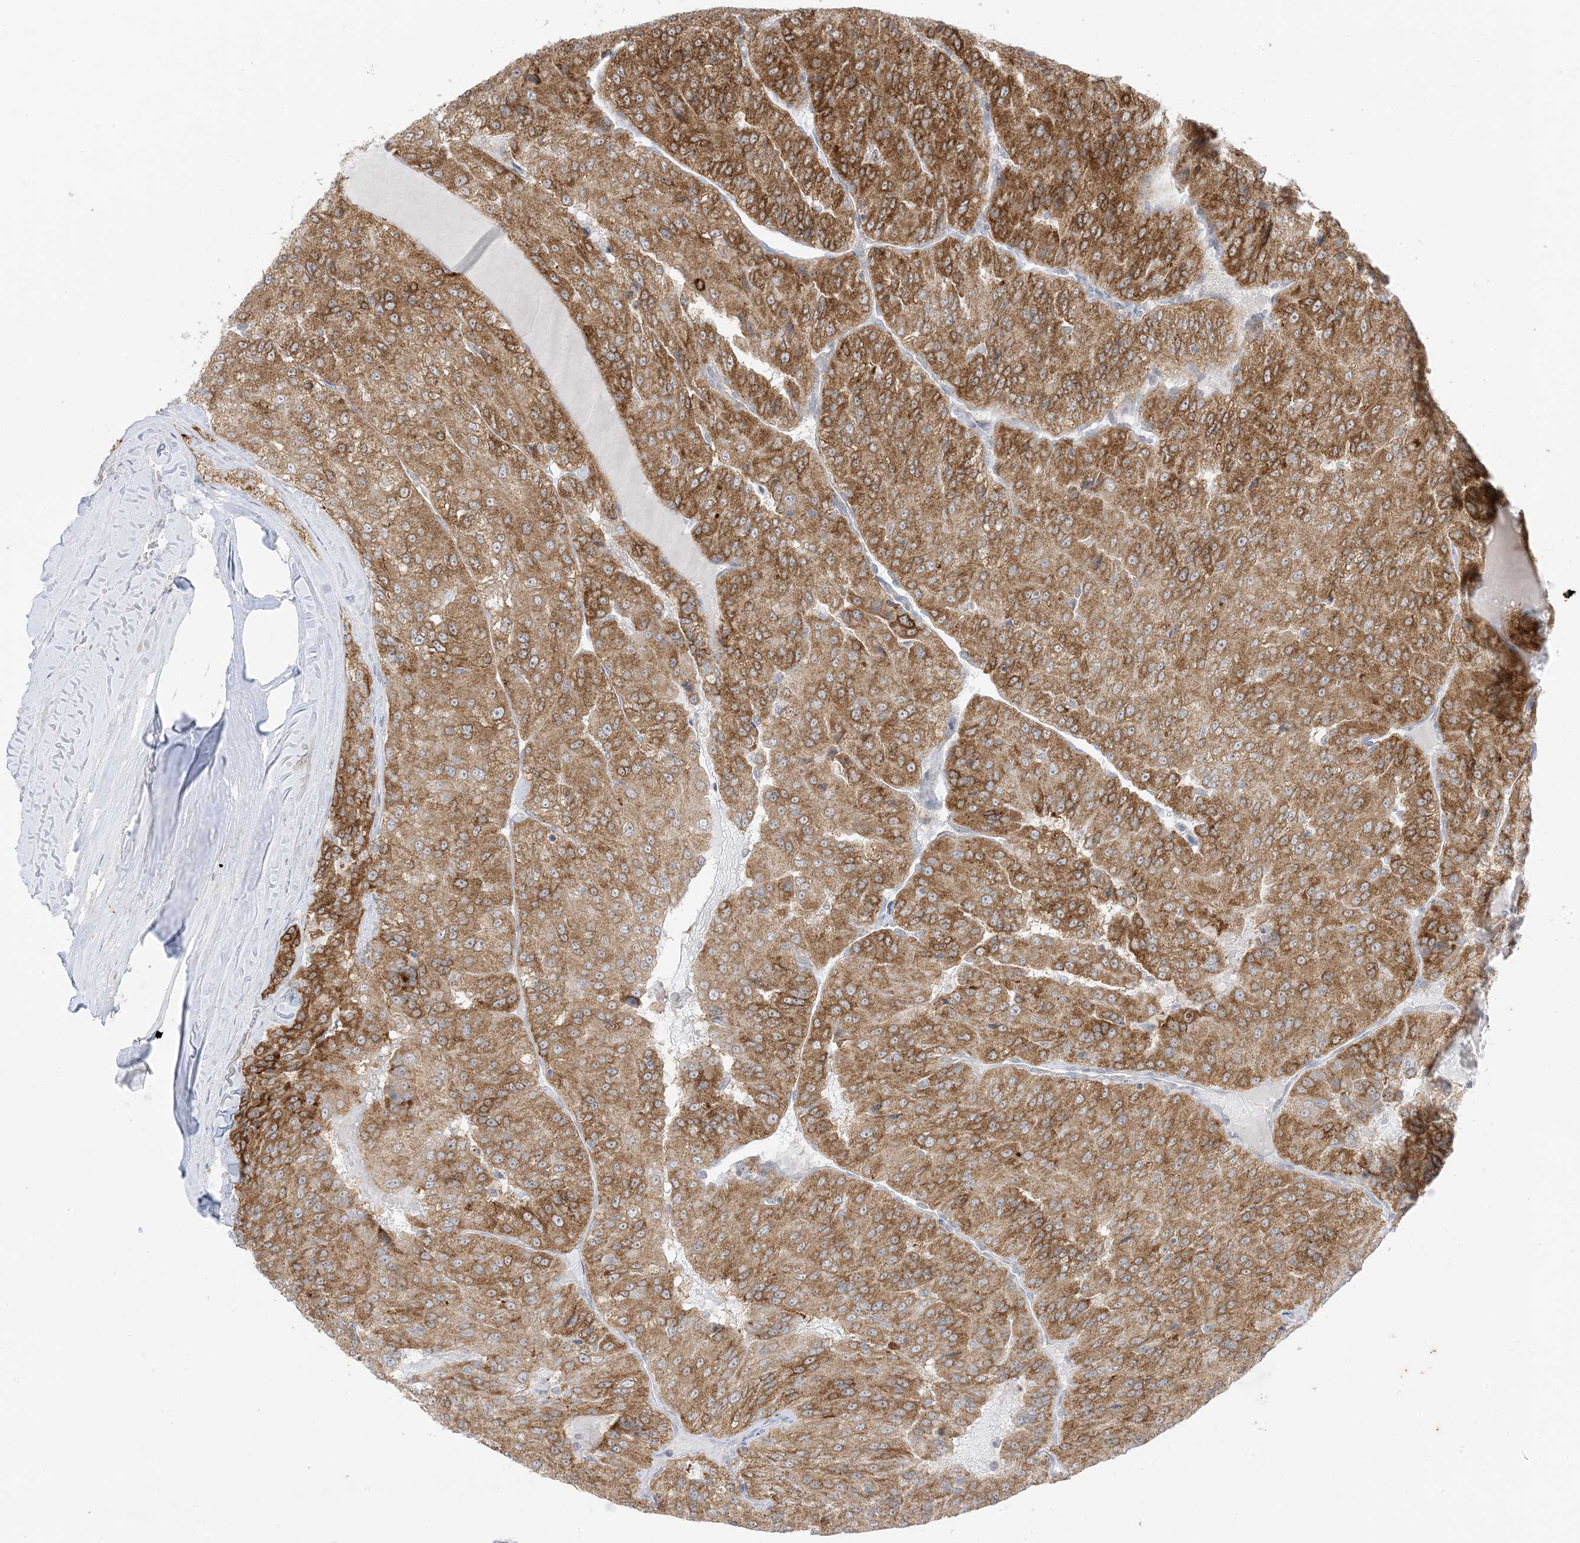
{"staining": {"intensity": "moderate", "quantity": ">75%", "location": "cytoplasmic/membranous"}, "tissue": "renal cancer", "cell_type": "Tumor cells", "image_type": "cancer", "snomed": [{"axis": "morphology", "description": "Adenocarcinoma, NOS"}, {"axis": "topography", "description": "Kidney"}], "caption": "Adenocarcinoma (renal) stained for a protein (brown) demonstrates moderate cytoplasmic/membranous positive staining in about >75% of tumor cells.", "gene": "RAC1", "patient": {"sex": "female", "age": 63}}